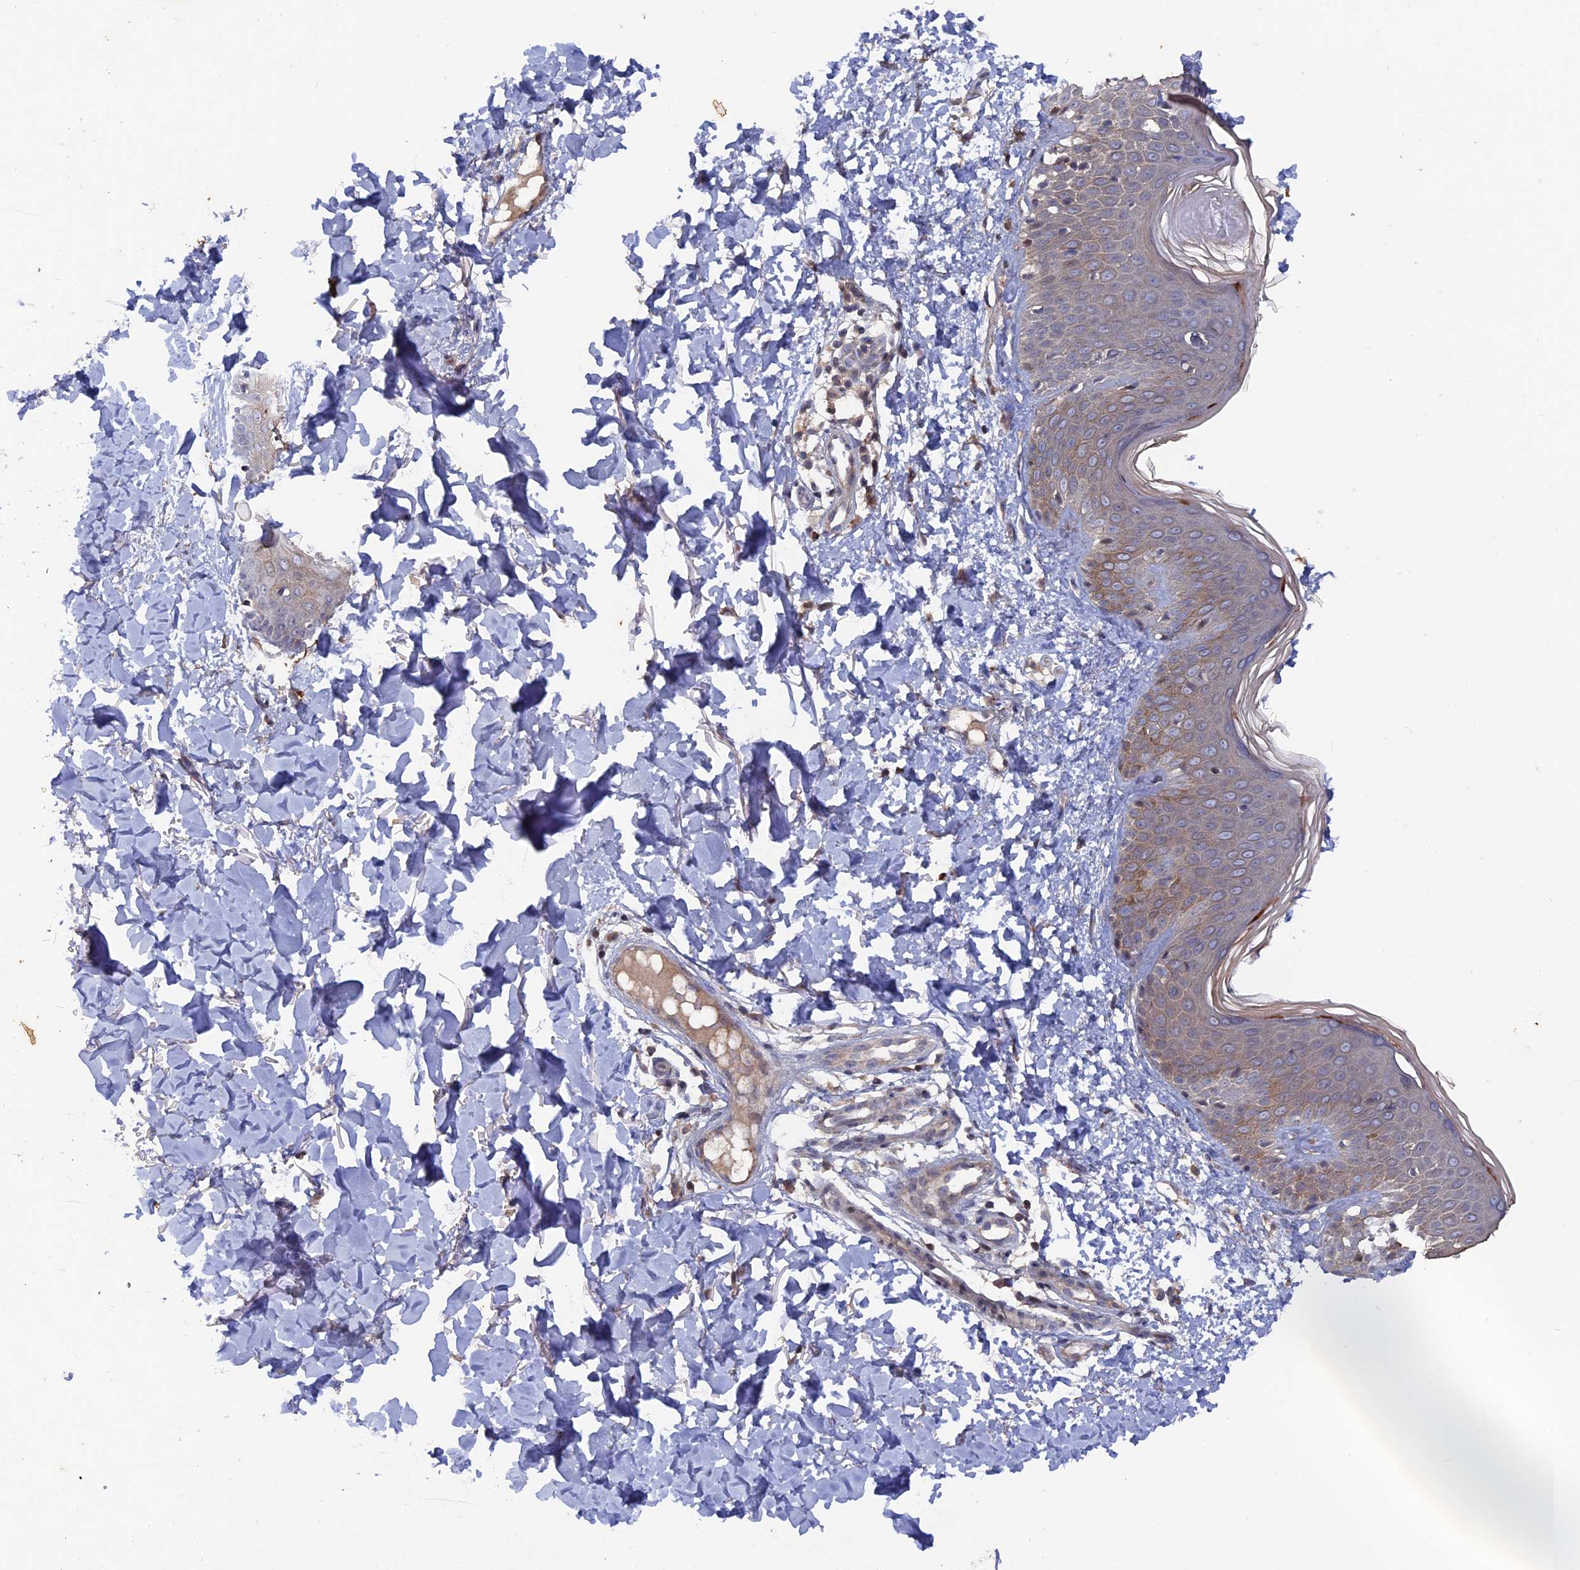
{"staining": {"intensity": "weak", "quantity": ">75%", "location": "cytoplasmic/membranous"}, "tissue": "skin", "cell_type": "Fibroblasts", "image_type": "normal", "snomed": [{"axis": "morphology", "description": "Normal tissue, NOS"}, {"axis": "topography", "description": "Skin"}], "caption": "Skin stained for a protein (brown) reveals weak cytoplasmic/membranous positive expression in about >75% of fibroblasts.", "gene": "TMC5", "patient": {"sex": "male", "age": 37}}